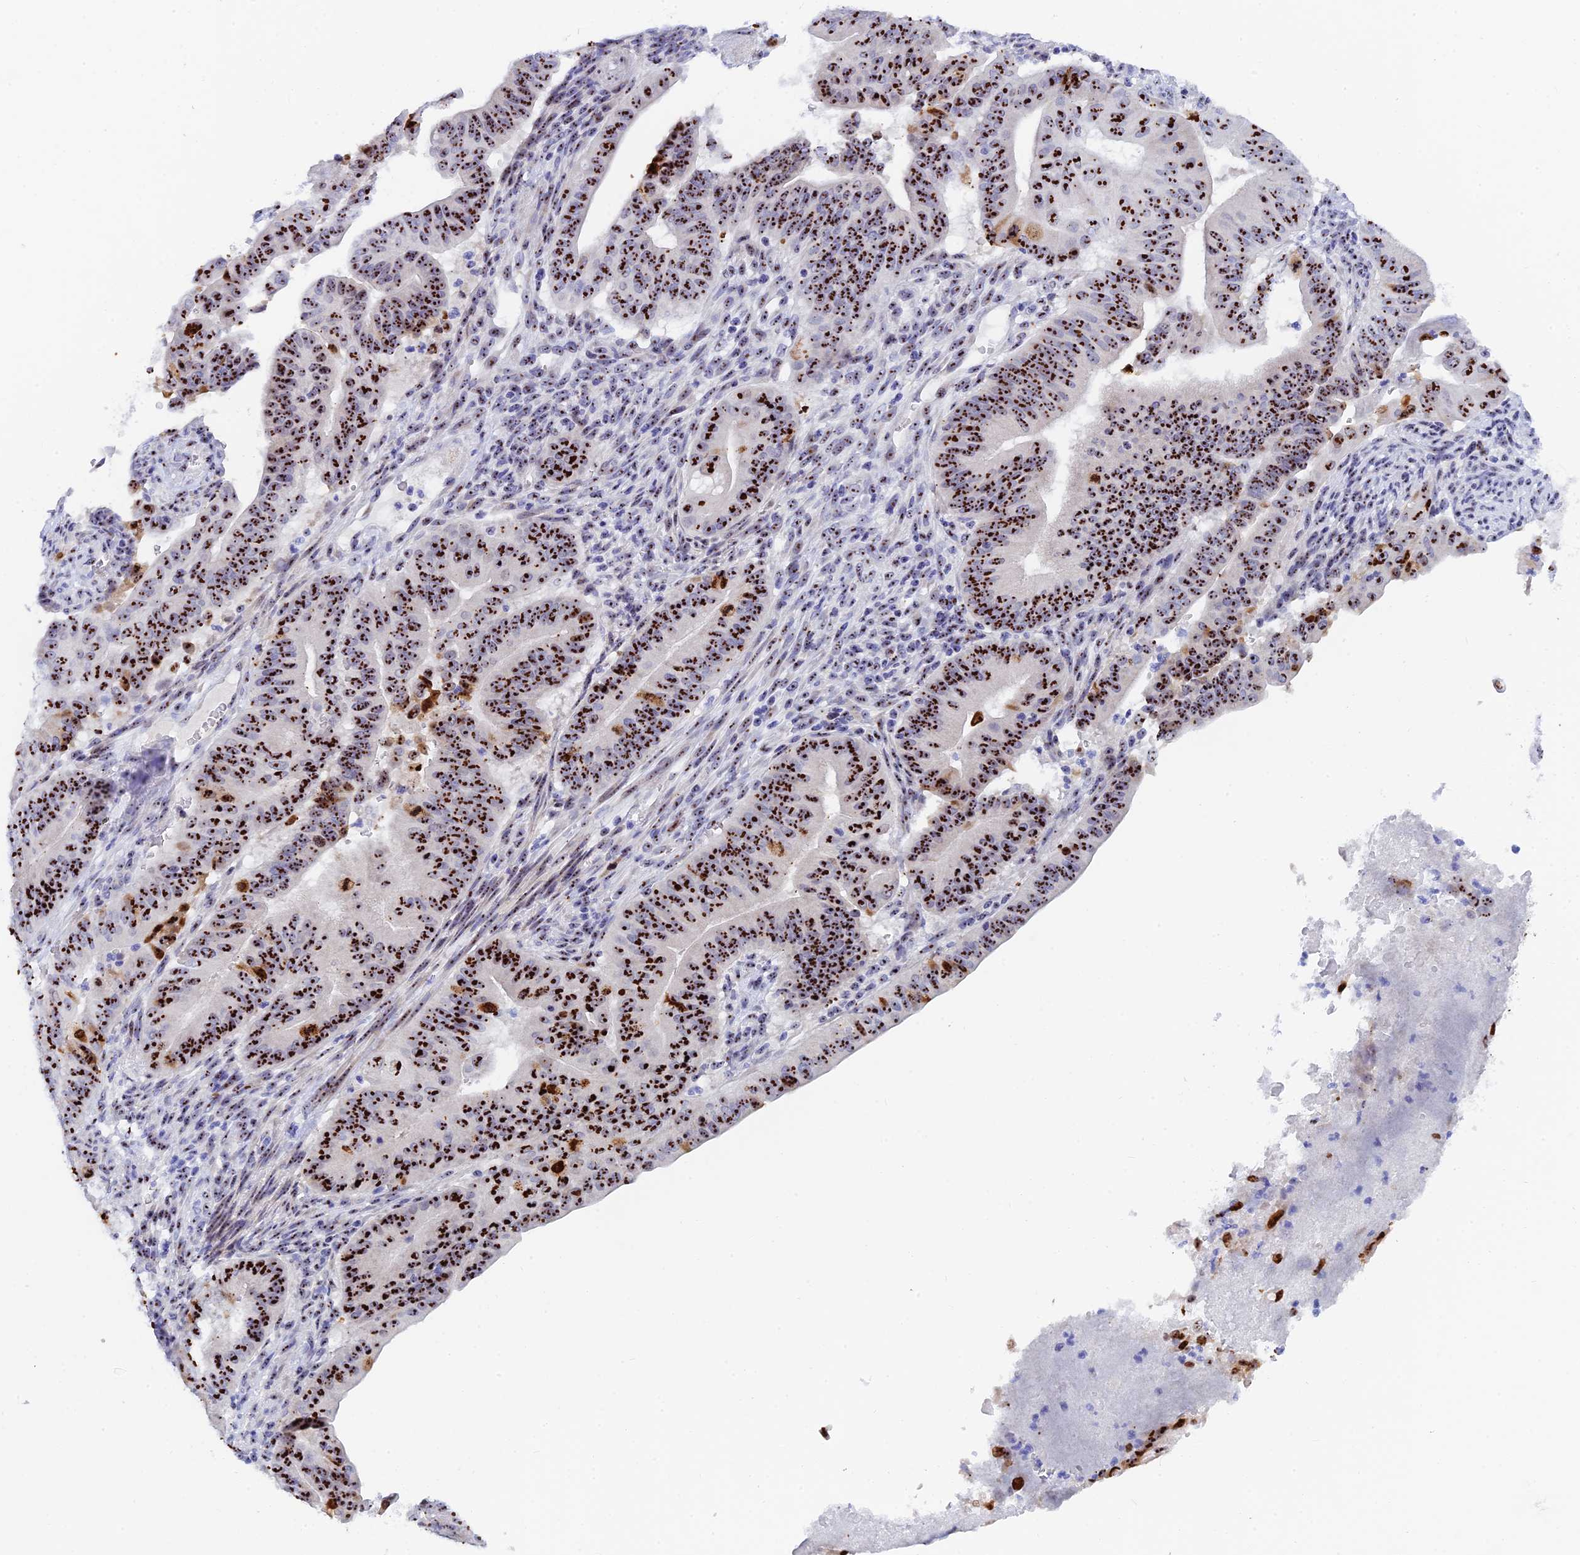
{"staining": {"intensity": "strong", "quantity": ">75%", "location": "nuclear"}, "tissue": "pancreatic cancer", "cell_type": "Tumor cells", "image_type": "cancer", "snomed": [{"axis": "morphology", "description": "Adenocarcinoma, NOS"}, {"axis": "topography", "description": "Pancreas"}], "caption": "About >75% of tumor cells in human pancreatic adenocarcinoma exhibit strong nuclear protein positivity as visualized by brown immunohistochemical staining.", "gene": "RSL1D1", "patient": {"sex": "female", "age": 77}}